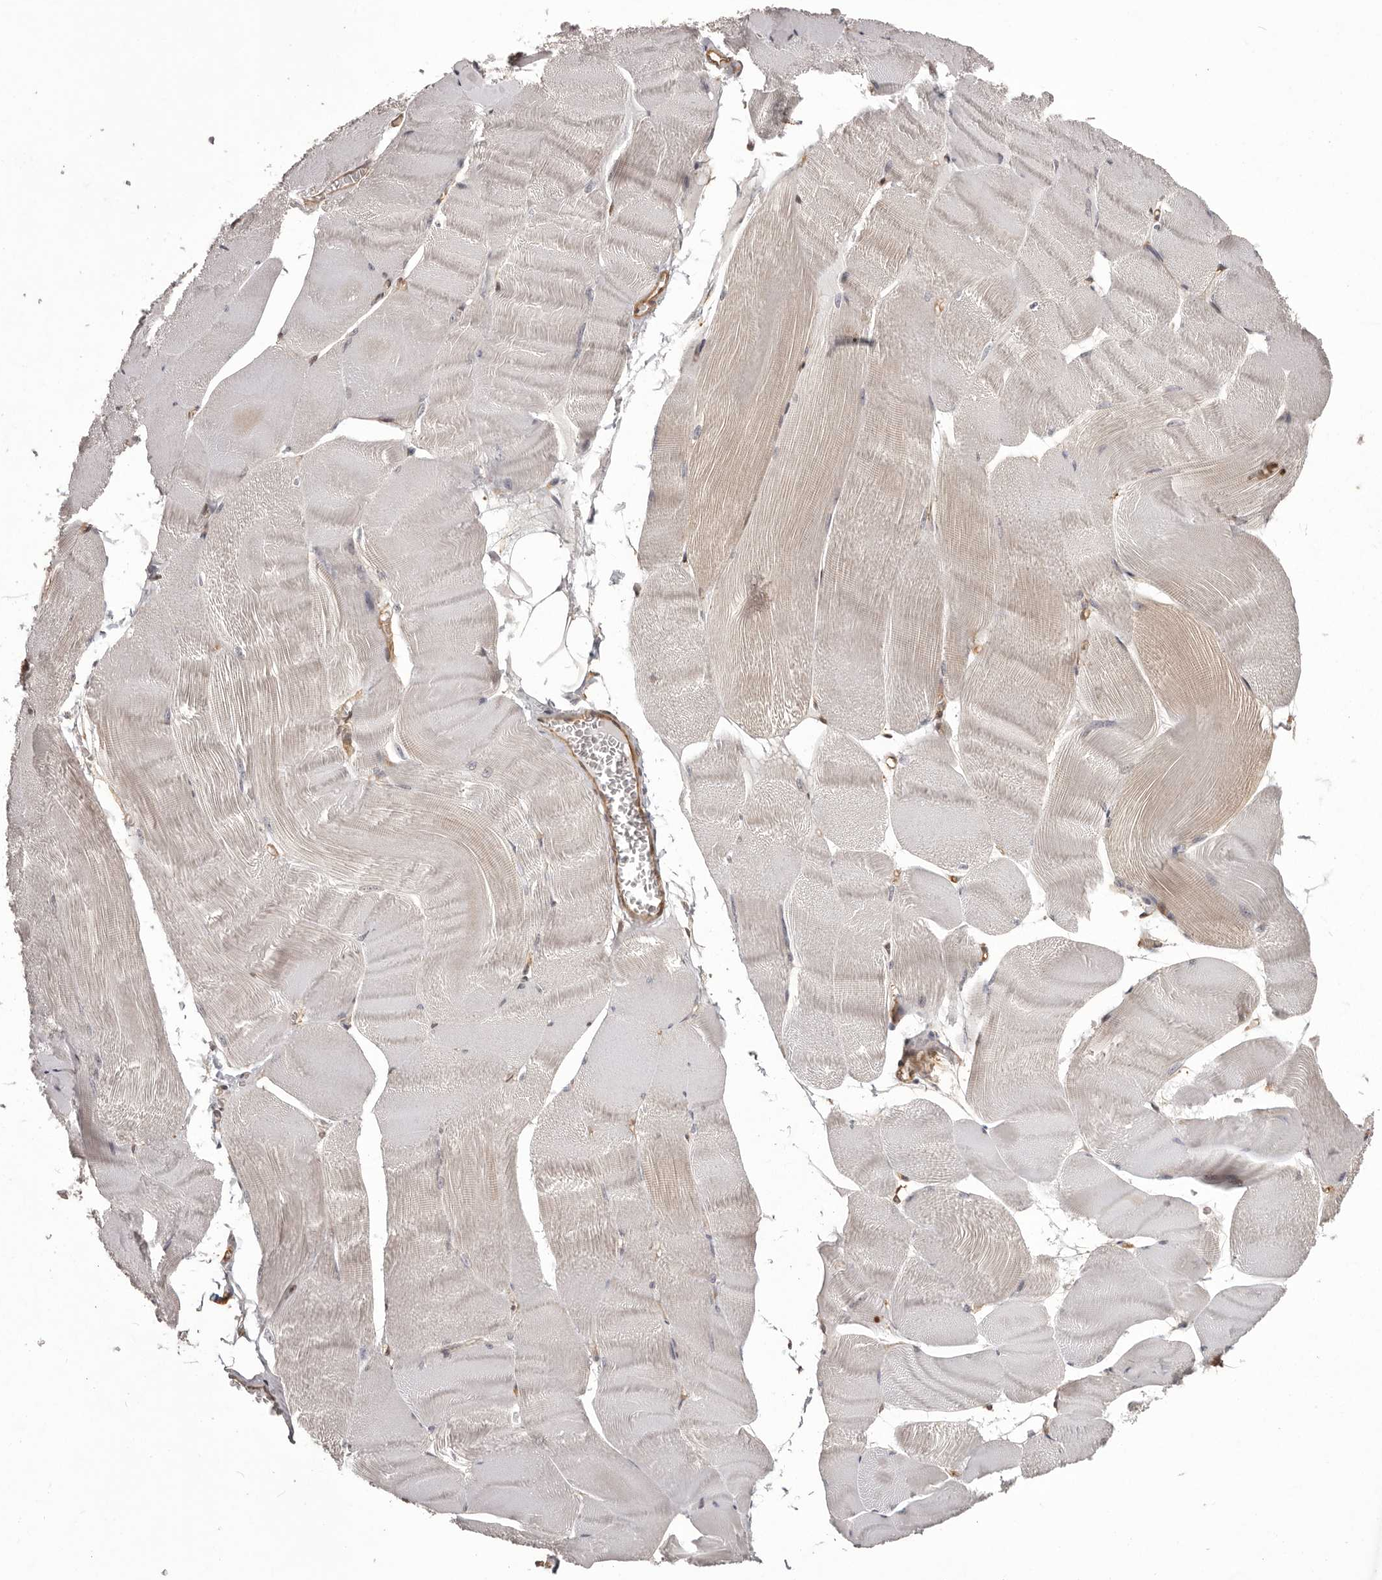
{"staining": {"intensity": "weak", "quantity": "25%-75%", "location": "cytoplasmic/membranous"}, "tissue": "skeletal muscle", "cell_type": "Myocytes", "image_type": "normal", "snomed": [{"axis": "morphology", "description": "Normal tissue, NOS"}, {"axis": "morphology", "description": "Basal cell carcinoma"}, {"axis": "topography", "description": "Skeletal muscle"}], "caption": "This is a histology image of immunohistochemistry (IHC) staining of unremarkable skeletal muscle, which shows weak positivity in the cytoplasmic/membranous of myocytes.", "gene": "NFKBIA", "patient": {"sex": "female", "age": 64}}